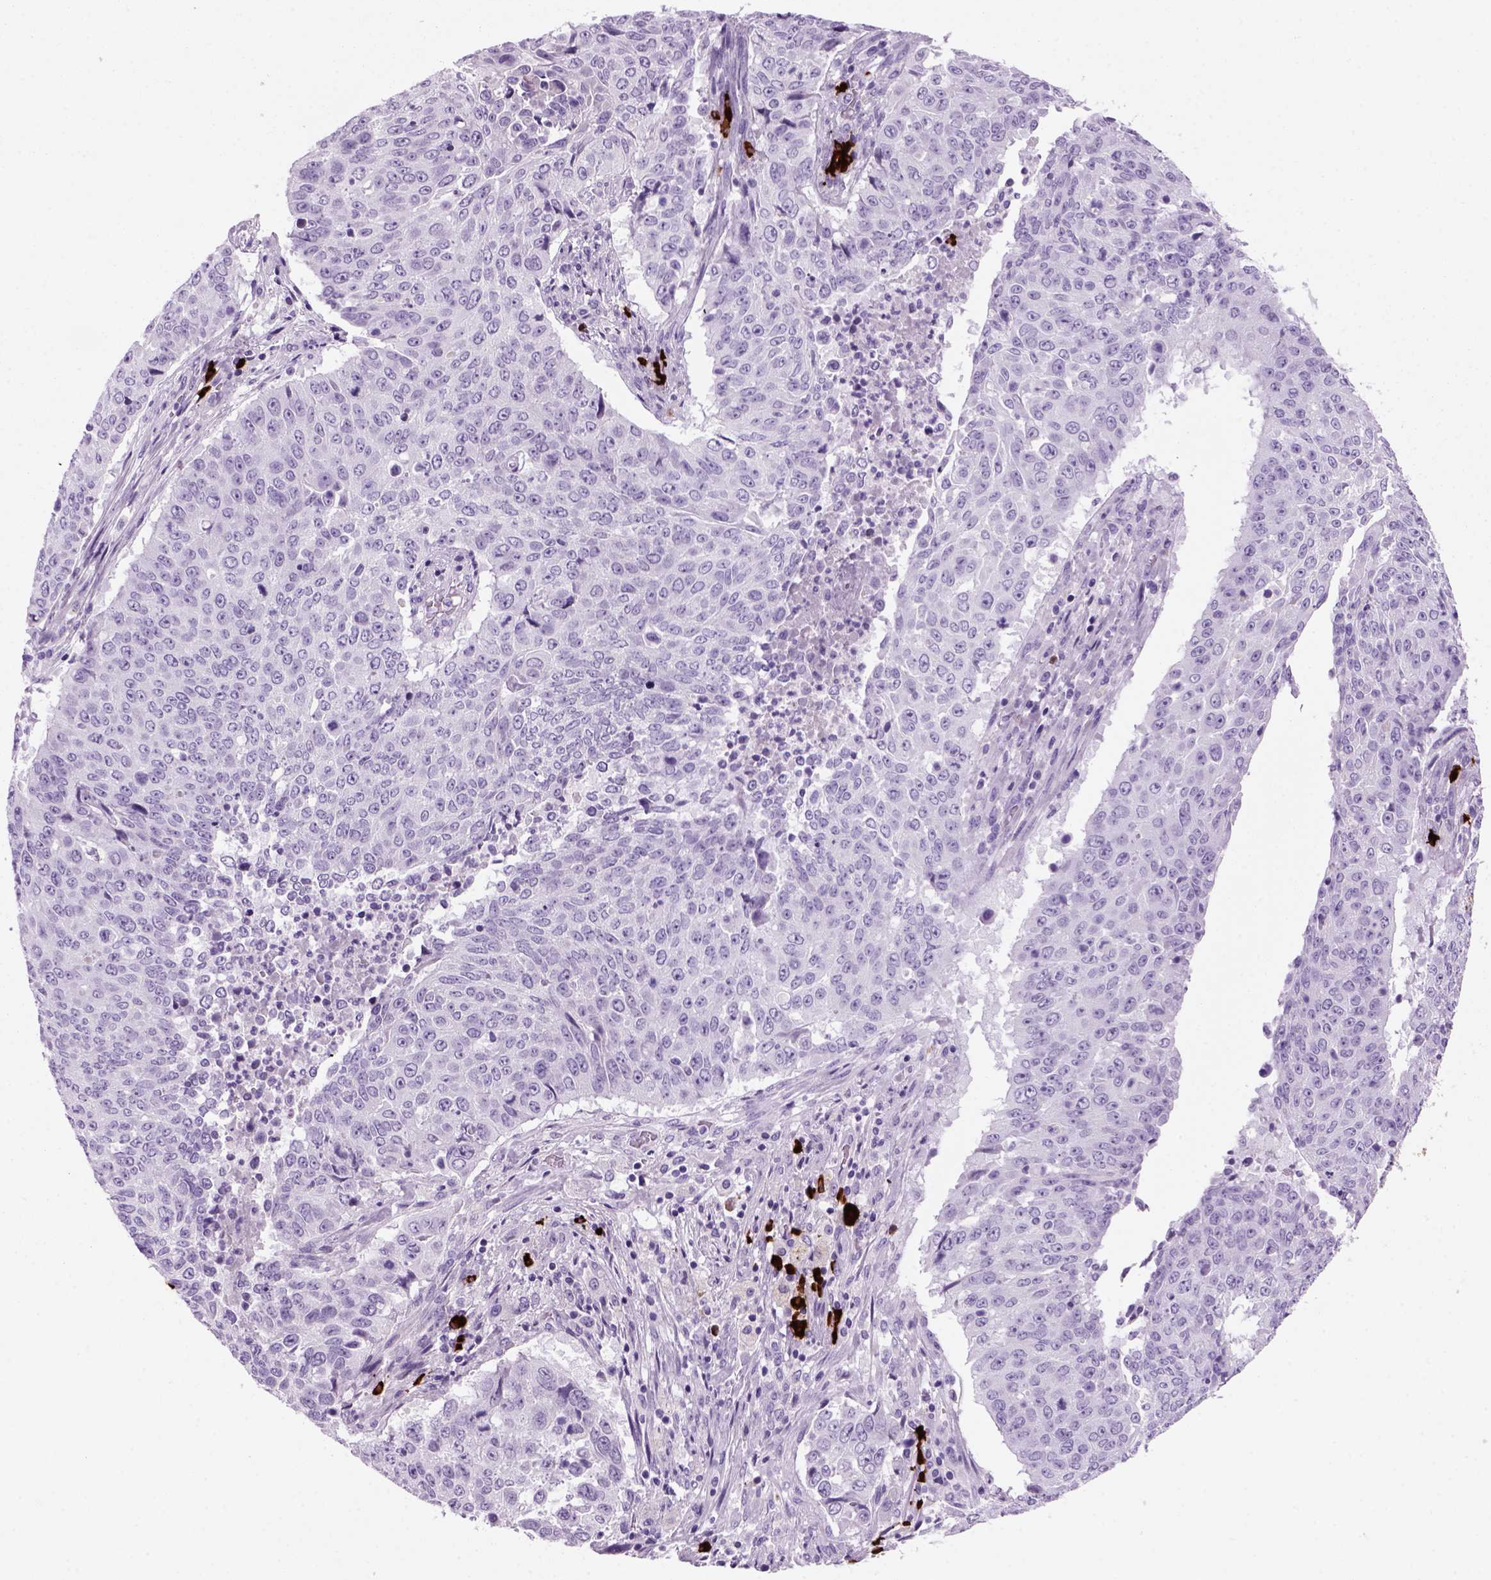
{"staining": {"intensity": "negative", "quantity": "none", "location": "none"}, "tissue": "lung cancer", "cell_type": "Tumor cells", "image_type": "cancer", "snomed": [{"axis": "morphology", "description": "Normal tissue, NOS"}, {"axis": "morphology", "description": "Squamous cell carcinoma, NOS"}, {"axis": "topography", "description": "Bronchus"}, {"axis": "topography", "description": "Lung"}], "caption": "This is a photomicrograph of immunohistochemistry staining of squamous cell carcinoma (lung), which shows no positivity in tumor cells.", "gene": "MZB1", "patient": {"sex": "male", "age": 64}}